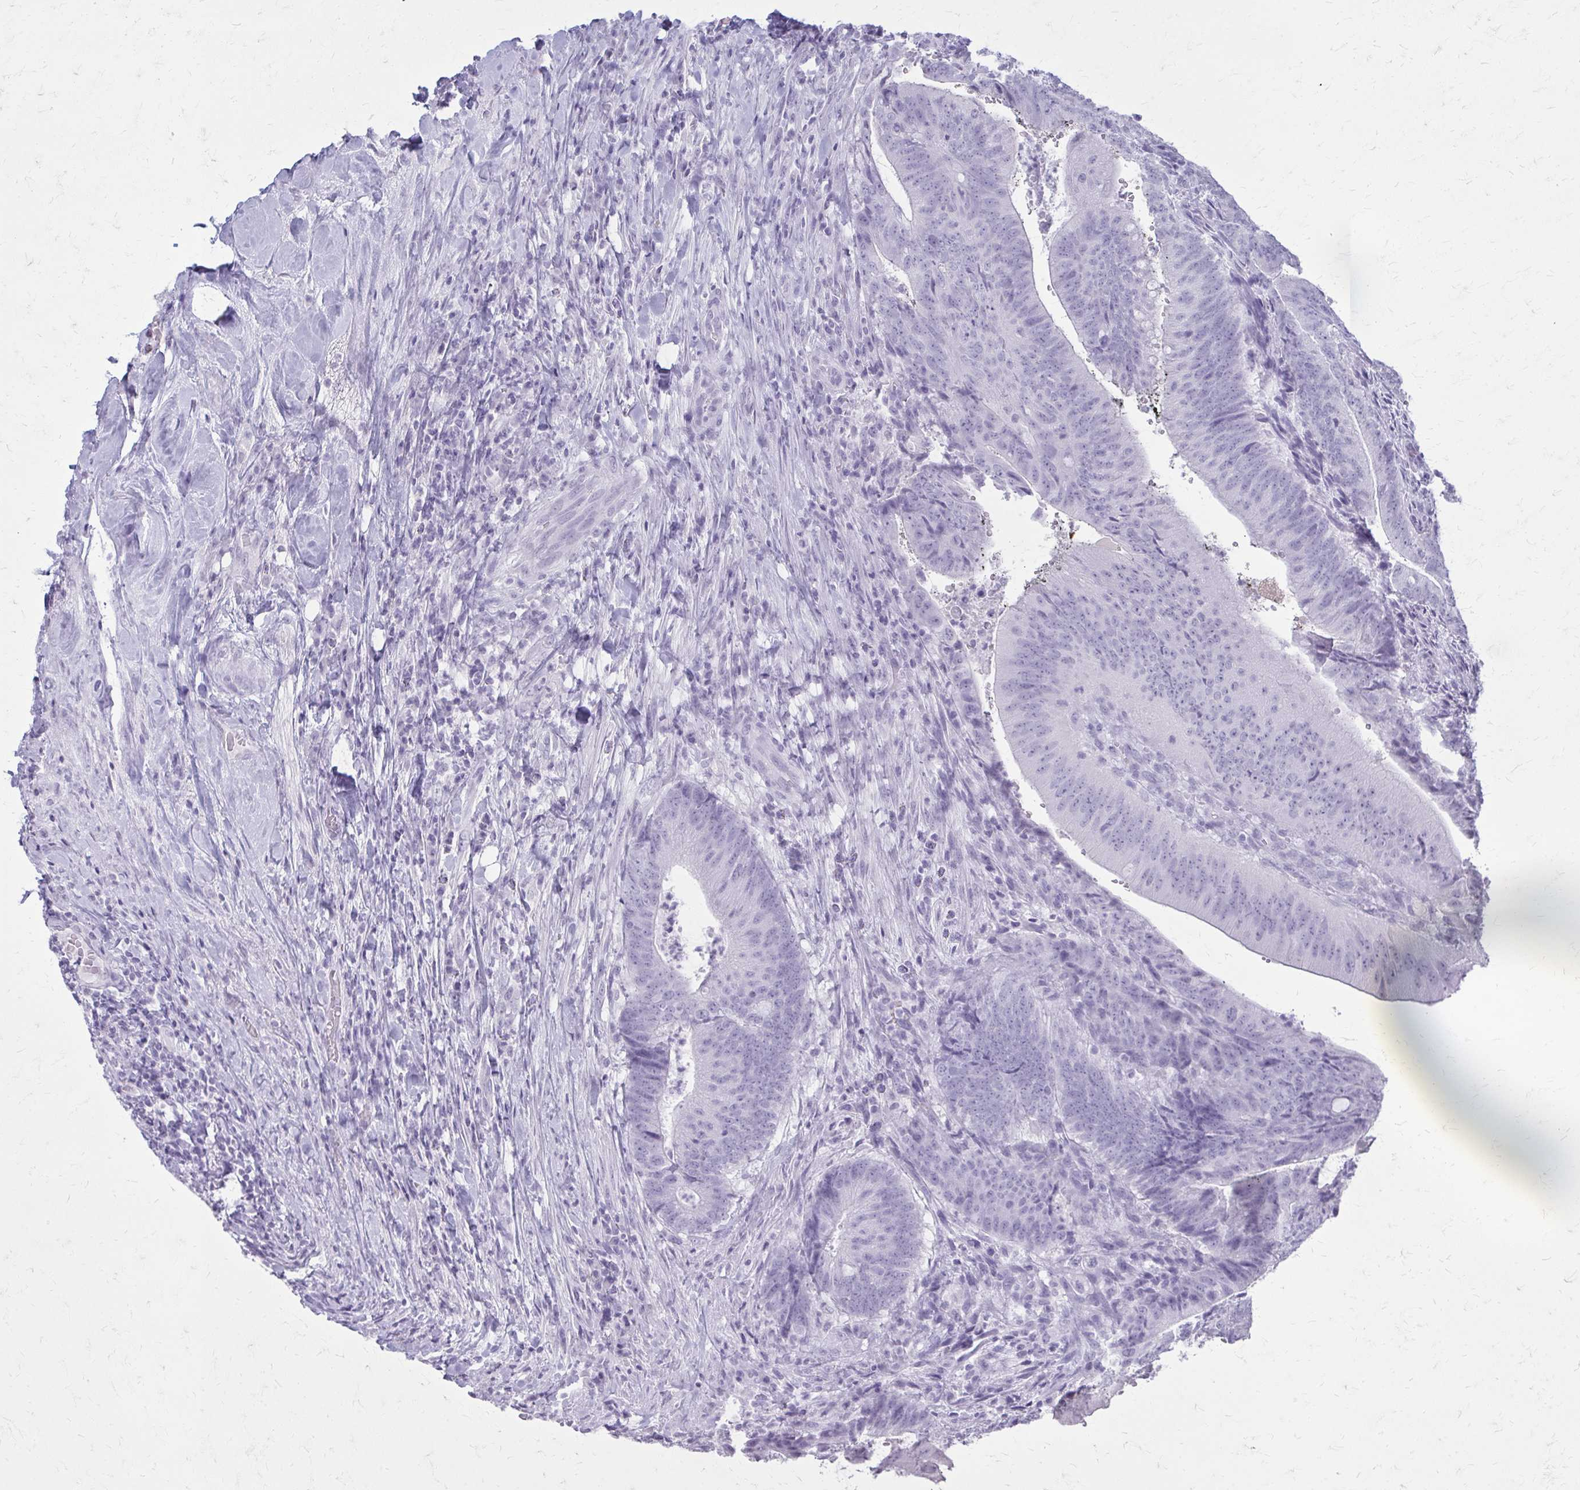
{"staining": {"intensity": "negative", "quantity": "none", "location": "none"}, "tissue": "colorectal cancer", "cell_type": "Tumor cells", "image_type": "cancer", "snomed": [{"axis": "morphology", "description": "Adenocarcinoma, NOS"}, {"axis": "topography", "description": "Colon"}], "caption": "An immunohistochemistry (IHC) micrograph of adenocarcinoma (colorectal) is shown. There is no staining in tumor cells of adenocarcinoma (colorectal). Brightfield microscopy of IHC stained with DAB (3,3'-diaminobenzidine) (brown) and hematoxylin (blue), captured at high magnification.", "gene": "KRT5", "patient": {"sex": "female", "age": 43}}